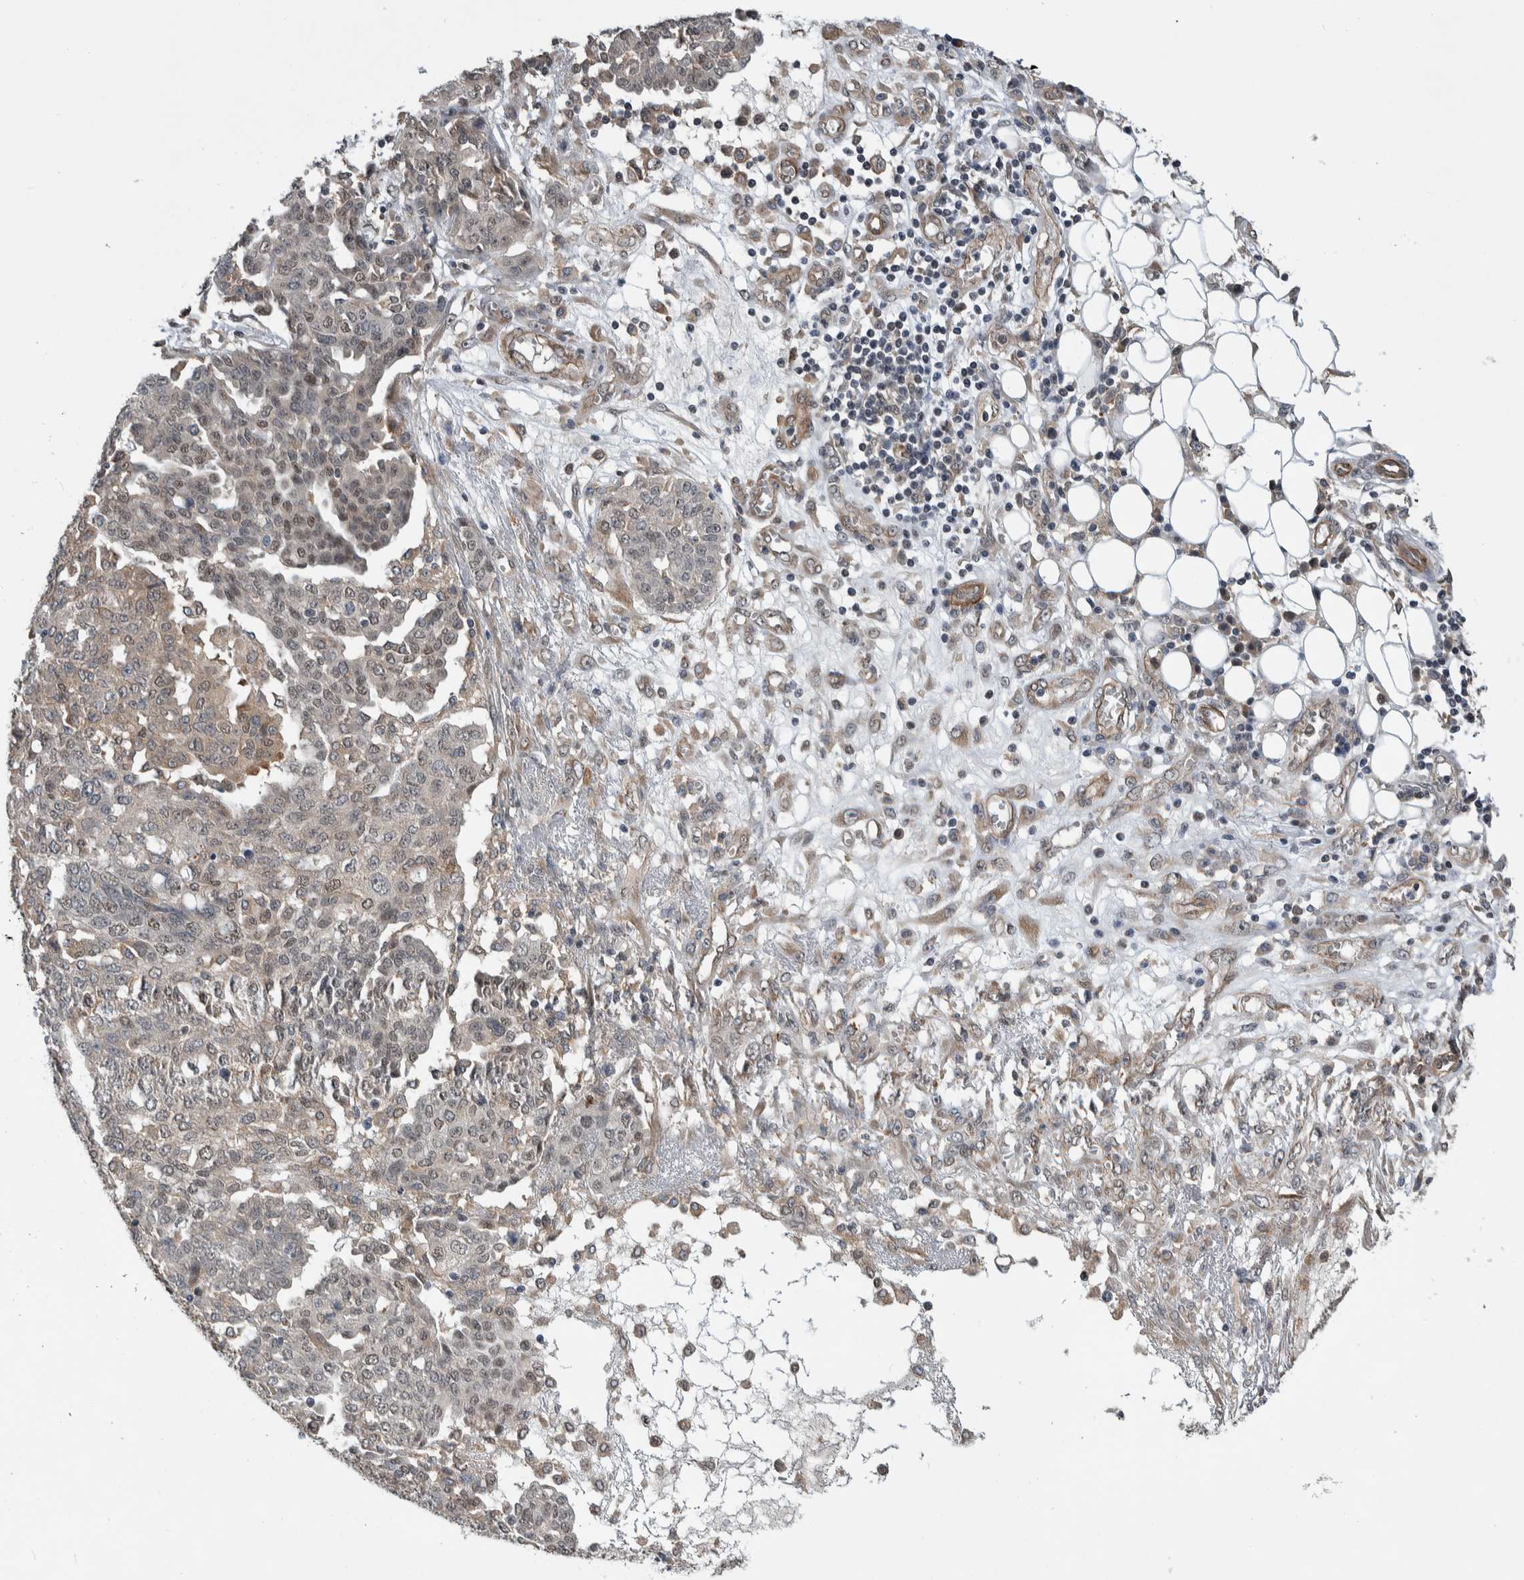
{"staining": {"intensity": "weak", "quantity": "25%-75%", "location": "nuclear"}, "tissue": "ovarian cancer", "cell_type": "Tumor cells", "image_type": "cancer", "snomed": [{"axis": "morphology", "description": "Cystadenocarcinoma, serous, NOS"}, {"axis": "topography", "description": "Soft tissue"}, {"axis": "topography", "description": "Ovary"}], "caption": "Immunohistochemical staining of ovarian cancer displays weak nuclear protein positivity in about 25%-75% of tumor cells. The protein is stained brown, and the nuclei are stained in blue (DAB (3,3'-diaminobenzidine) IHC with brightfield microscopy, high magnification).", "gene": "PRDM4", "patient": {"sex": "female", "age": 57}}